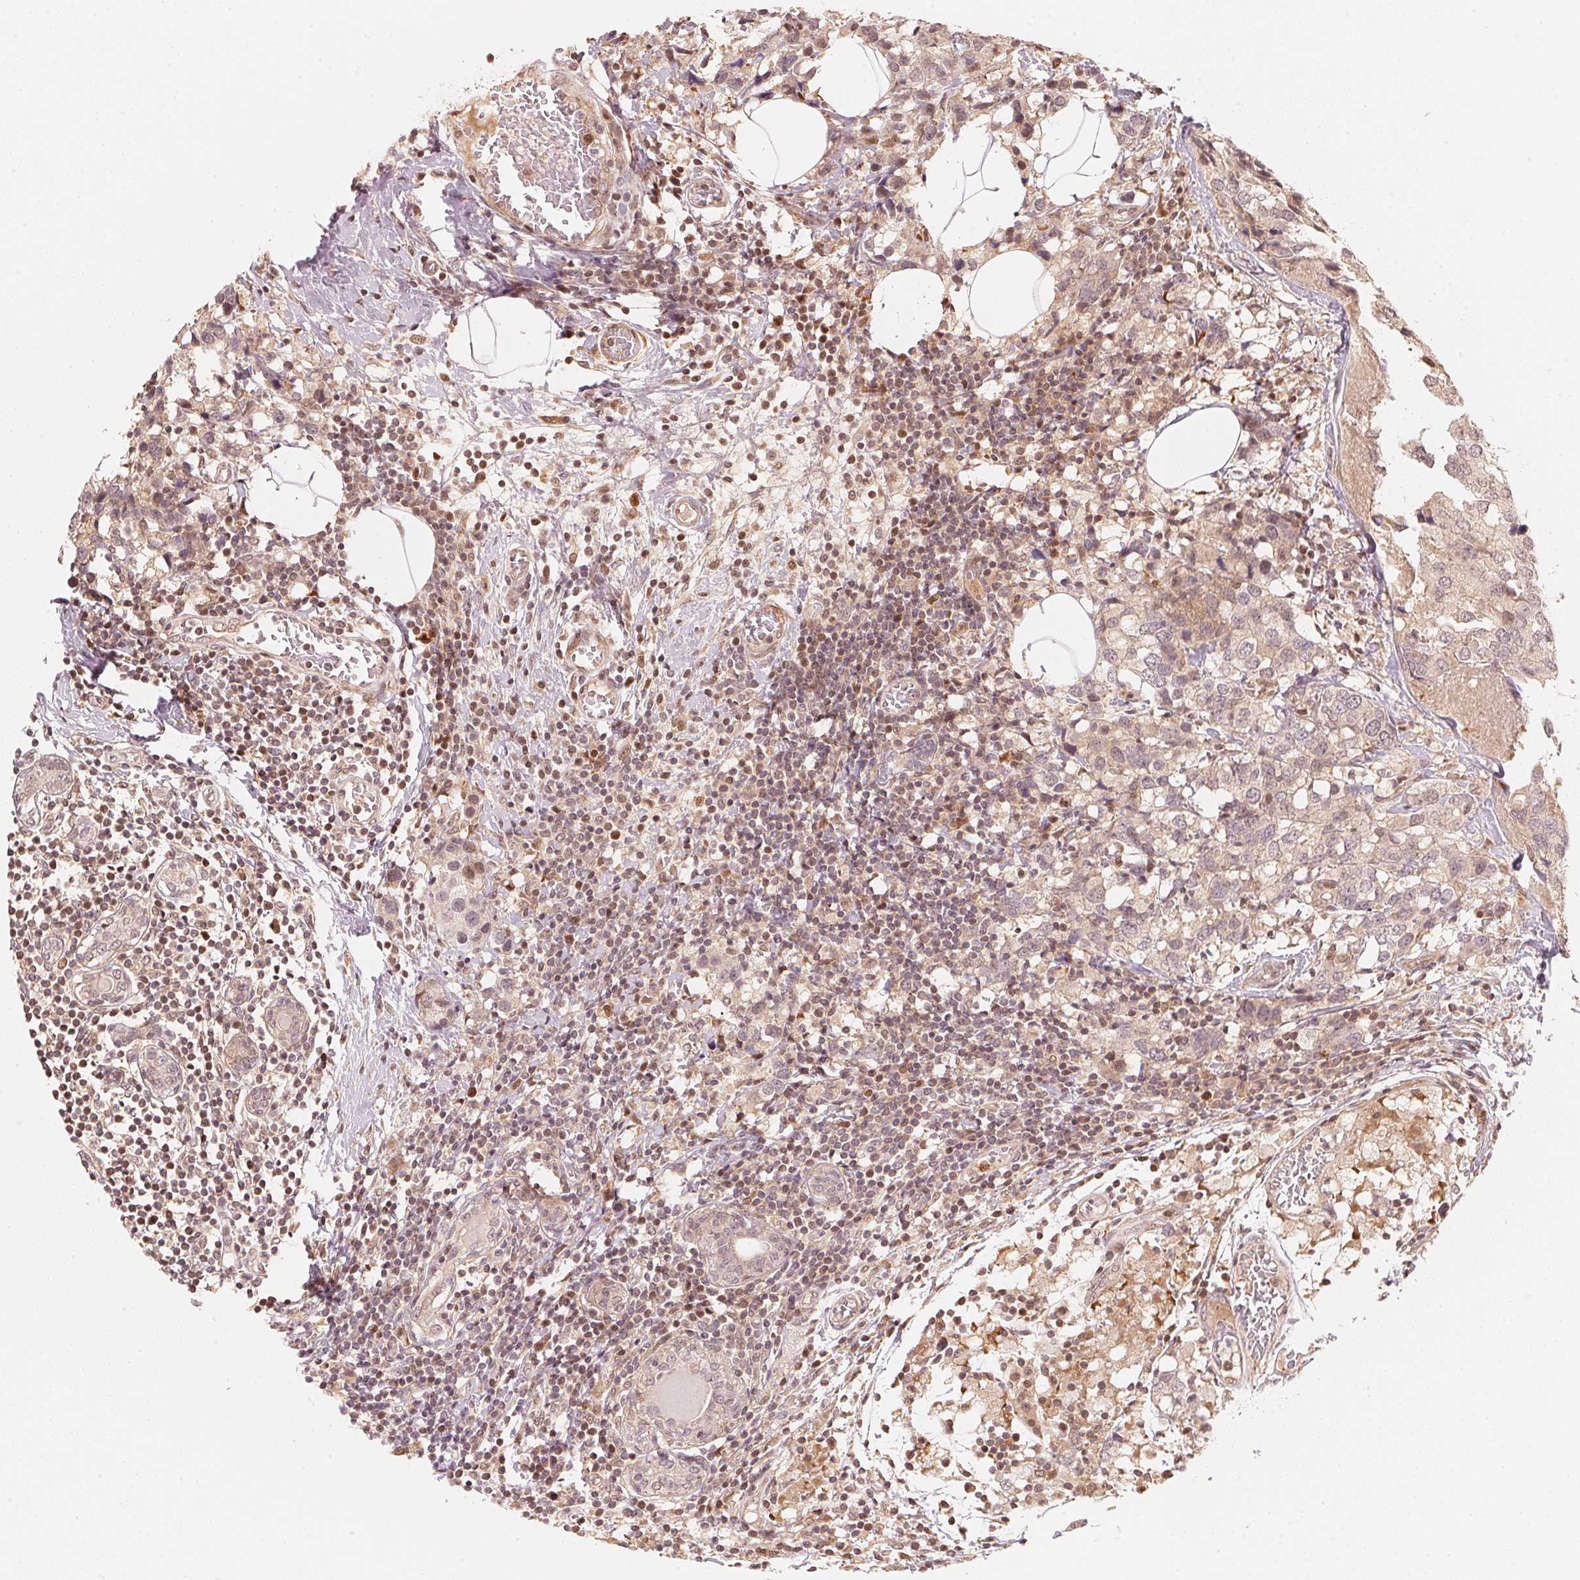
{"staining": {"intensity": "weak", "quantity": "25%-75%", "location": "cytoplasmic/membranous"}, "tissue": "breast cancer", "cell_type": "Tumor cells", "image_type": "cancer", "snomed": [{"axis": "morphology", "description": "Lobular carcinoma"}, {"axis": "topography", "description": "Breast"}], "caption": "Immunohistochemical staining of breast lobular carcinoma reveals low levels of weak cytoplasmic/membranous expression in about 25%-75% of tumor cells. The staining was performed using DAB (3,3'-diaminobenzidine) to visualize the protein expression in brown, while the nuclei were stained in blue with hematoxylin (Magnification: 20x).", "gene": "PRKN", "patient": {"sex": "female", "age": 59}}